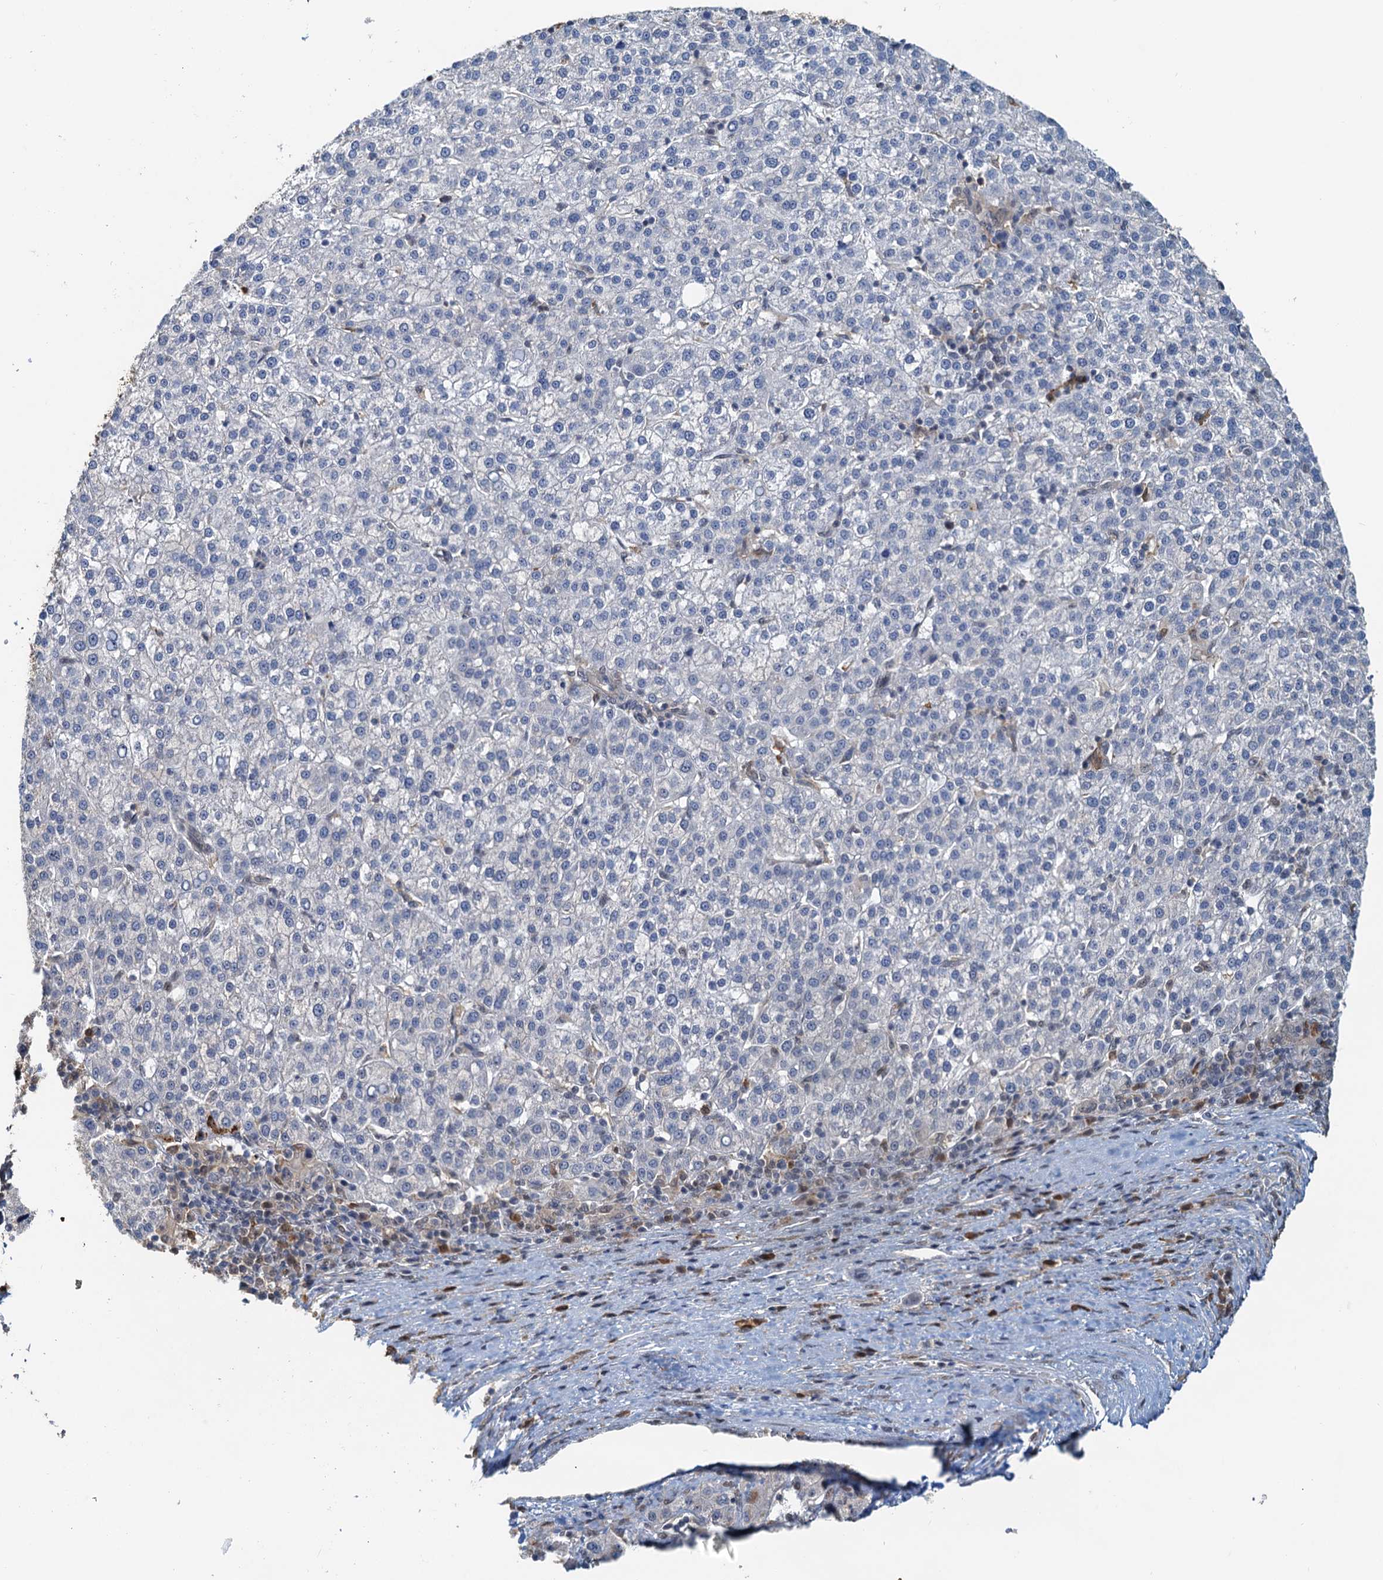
{"staining": {"intensity": "negative", "quantity": "none", "location": "none"}, "tissue": "liver cancer", "cell_type": "Tumor cells", "image_type": "cancer", "snomed": [{"axis": "morphology", "description": "Carcinoma, Hepatocellular, NOS"}, {"axis": "topography", "description": "Liver"}], "caption": "Tumor cells are negative for brown protein staining in liver hepatocellular carcinoma.", "gene": "SPINDOC", "patient": {"sex": "female", "age": 58}}